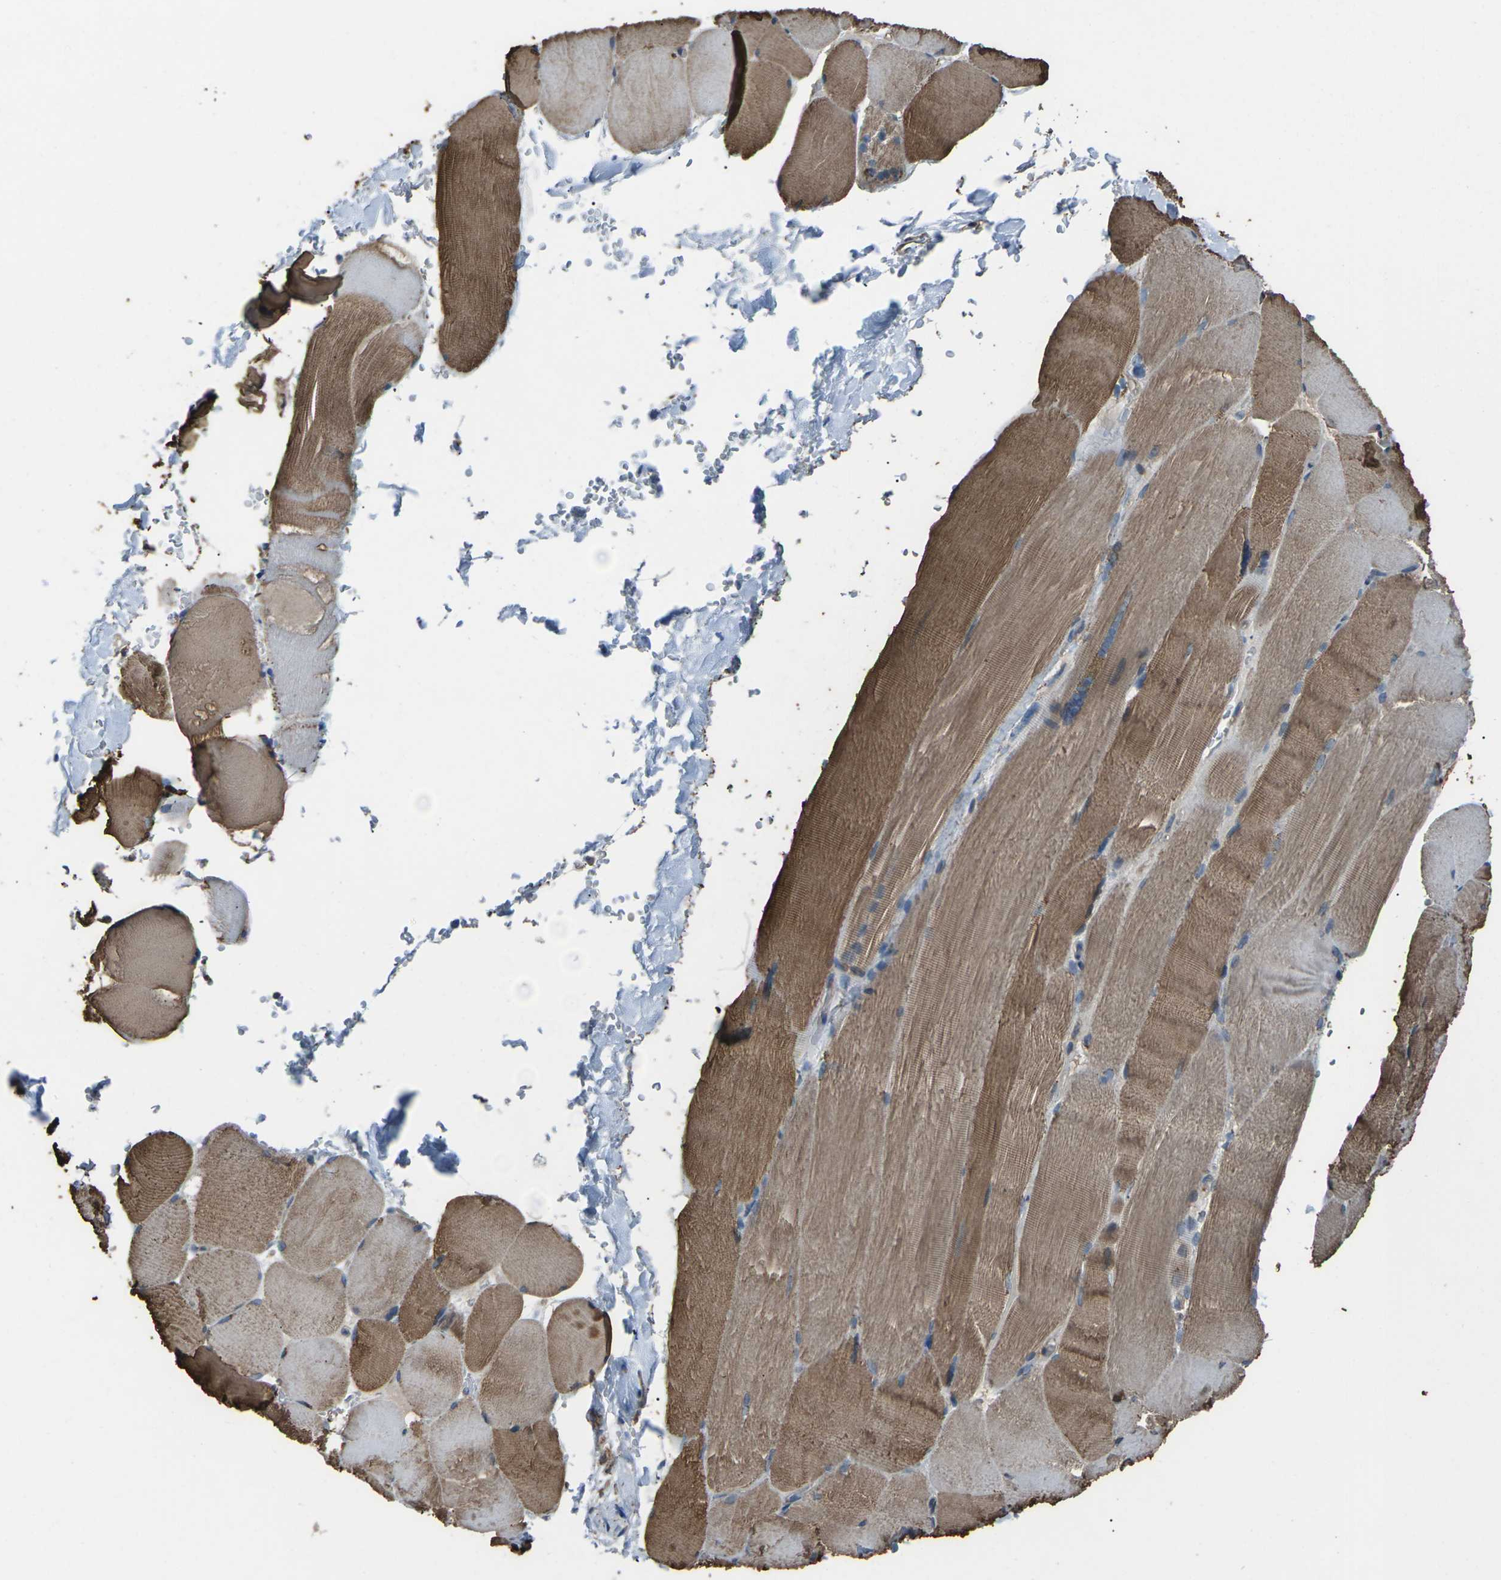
{"staining": {"intensity": "moderate", "quantity": ">75%", "location": "cytoplasmic/membranous"}, "tissue": "skeletal muscle", "cell_type": "Myocytes", "image_type": "normal", "snomed": [{"axis": "morphology", "description": "Normal tissue, NOS"}, {"axis": "topography", "description": "Skin"}, {"axis": "topography", "description": "Skeletal muscle"}], "caption": "Protein analysis of normal skeletal muscle displays moderate cytoplasmic/membranous expression in approximately >75% of myocytes.", "gene": "DHPS", "patient": {"sex": "male", "age": 83}}